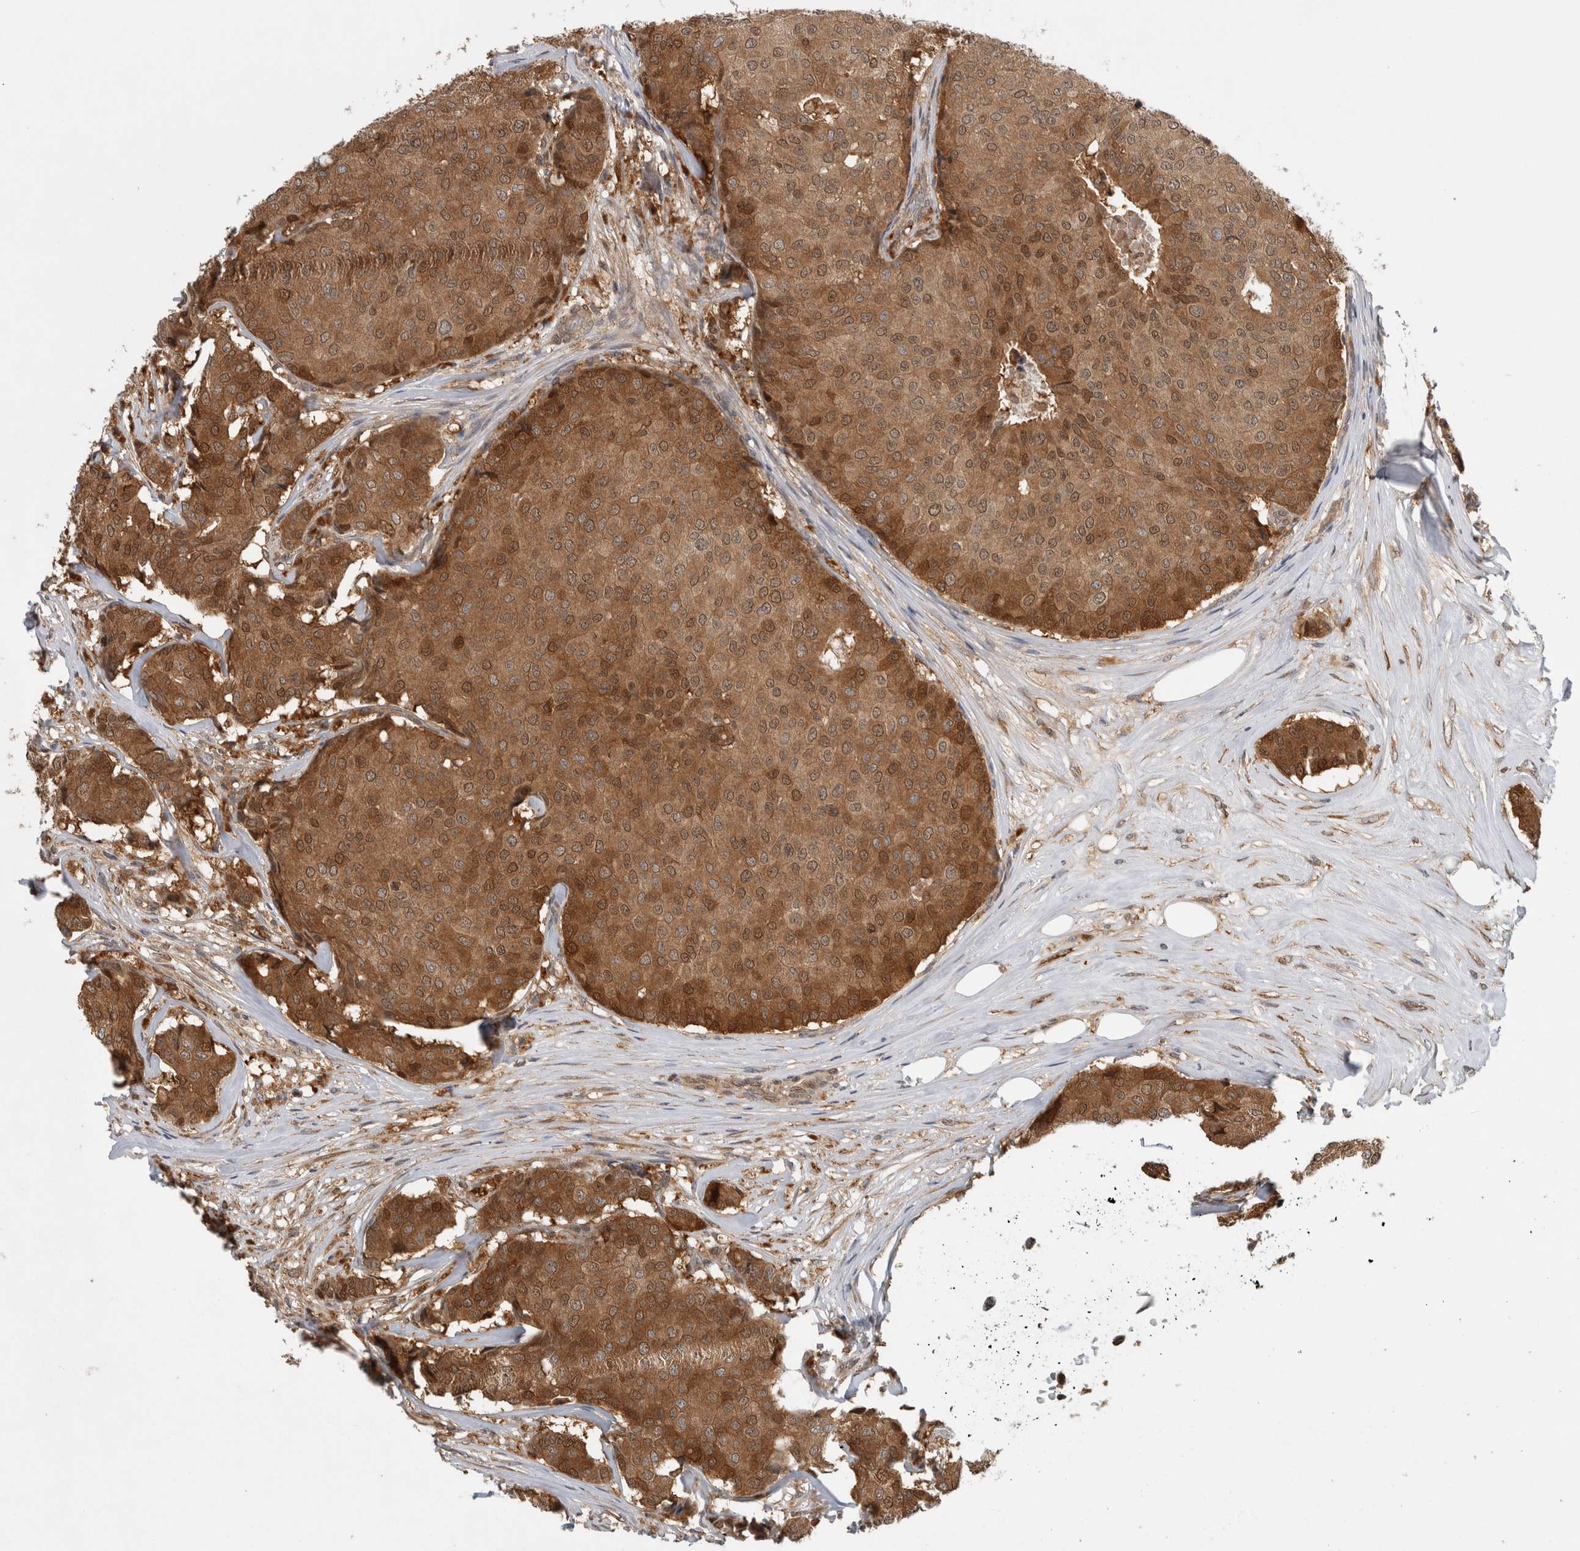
{"staining": {"intensity": "moderate", "quantity": ">75%", "location": "cytoplasmic/membranous,nuclear"}, "tissue": "breast cancer", "cell_type": "Tumor cells", "image_type": "cancer", "snomed": [{"axis": "morphology", "description": "Duct carcinoma"}, {"axis": "topography", "description": "Breast"}], "caption": "A brown stain shows moderate cytoplasmic/membranous and nuclear expression of a protein in human breast intraductal carcinoma tumor cells.", "gene": "ASTN2", "patient": {"sex": "female", "age": 75}}